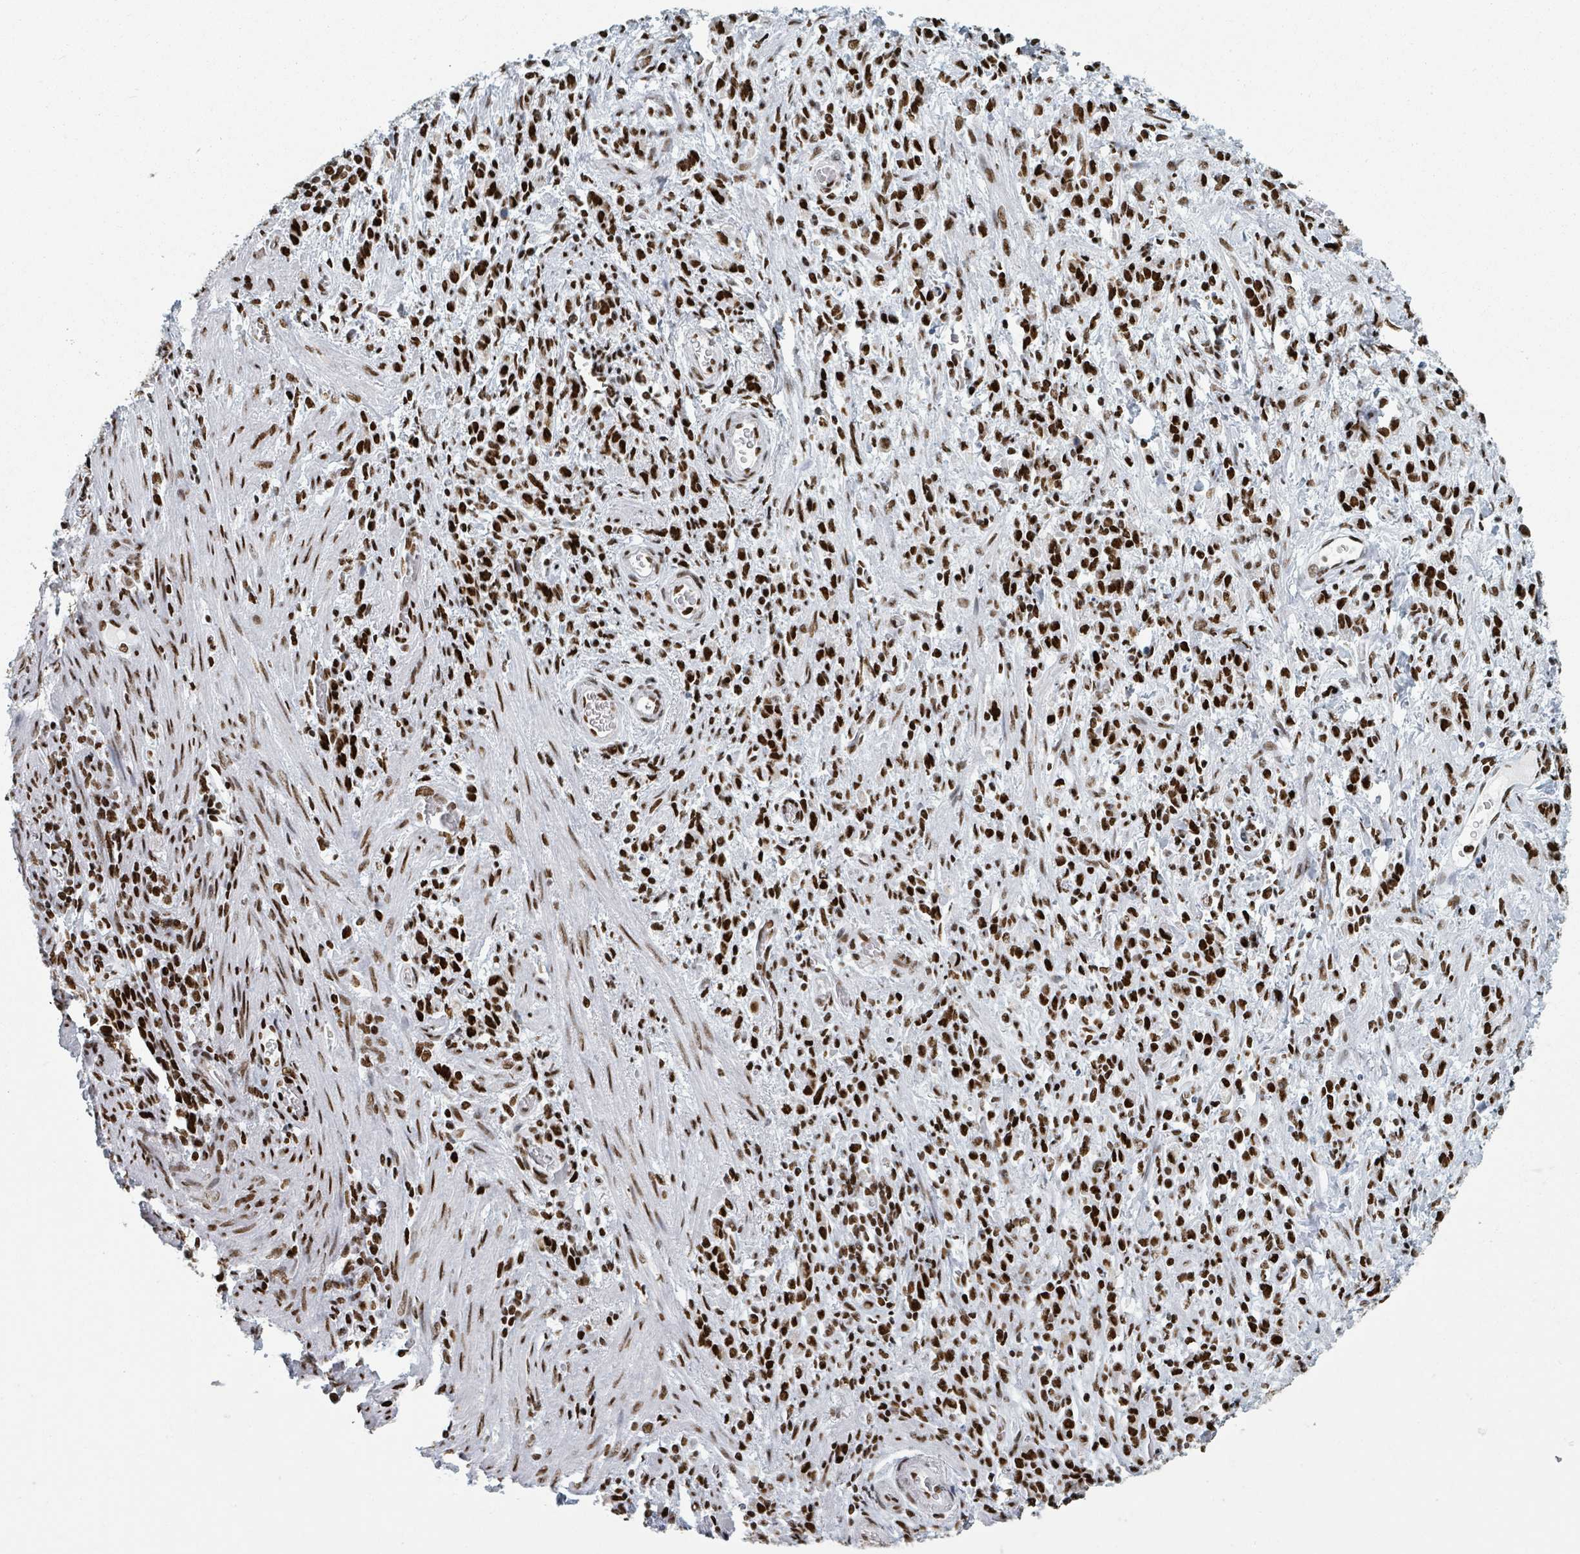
{"staining": {"intensity": "strong", "quantity": ">75%", "location": "nuclear"}, "tissue": "stomach cancer", "cell_type": "Tumor cells", "image_type": "cancer", "snomed": [{"axis": "morphology", "description": "Adenocarcinoma, NOS"}, {"axis": "topography", "description": "Stomach"}], "caption": "Tumor cells exhibit high levels of strong nuclear positivity in about >75% of cells in human stomach cancer.", "gene": "DHX16", "patient": {"sex": "male", "age": 77}}